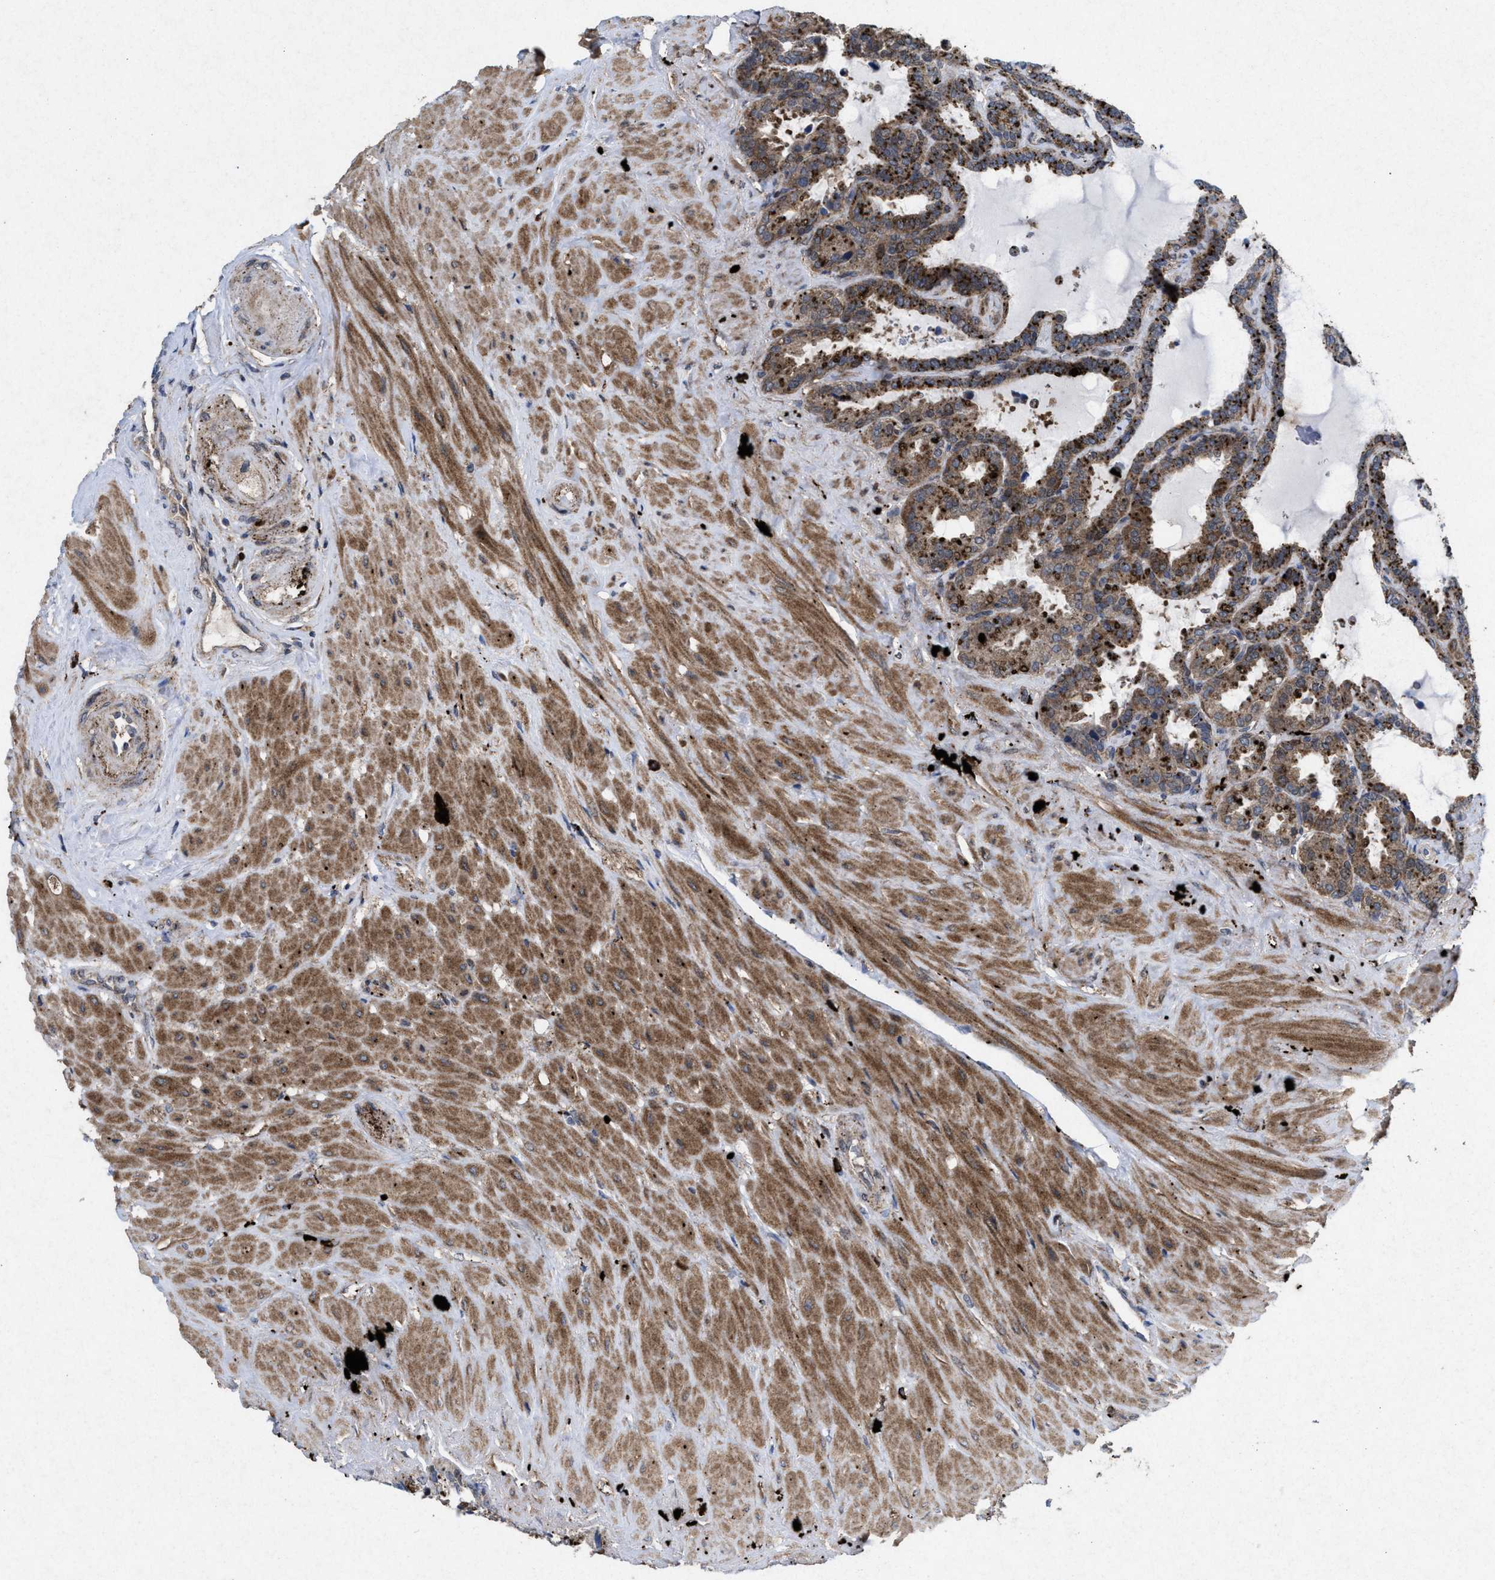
{"staining": {"intensity": "moderate", "quantity": ">75%", "location": "cytoplasmic/membranous"}, "tissue": "seminal vesicle", "cell_type": "Glandular cells", "image_type": "normal", "snomed": [{"axis": "morphology", "description": "Normal tissue, NOS"}, {"axis": "topography", "description": "Seminal veicle"}], "caption": "Glandular cells show medium levels of moderate cytoplasmic/membranous positivity in approximately >75% of cells in normal seminal vesicle. Ihc stains the protein in brown and the nuclei are stained blue.", "gene": "MSI2", "patient": {"sex": "male", "age": 46}}